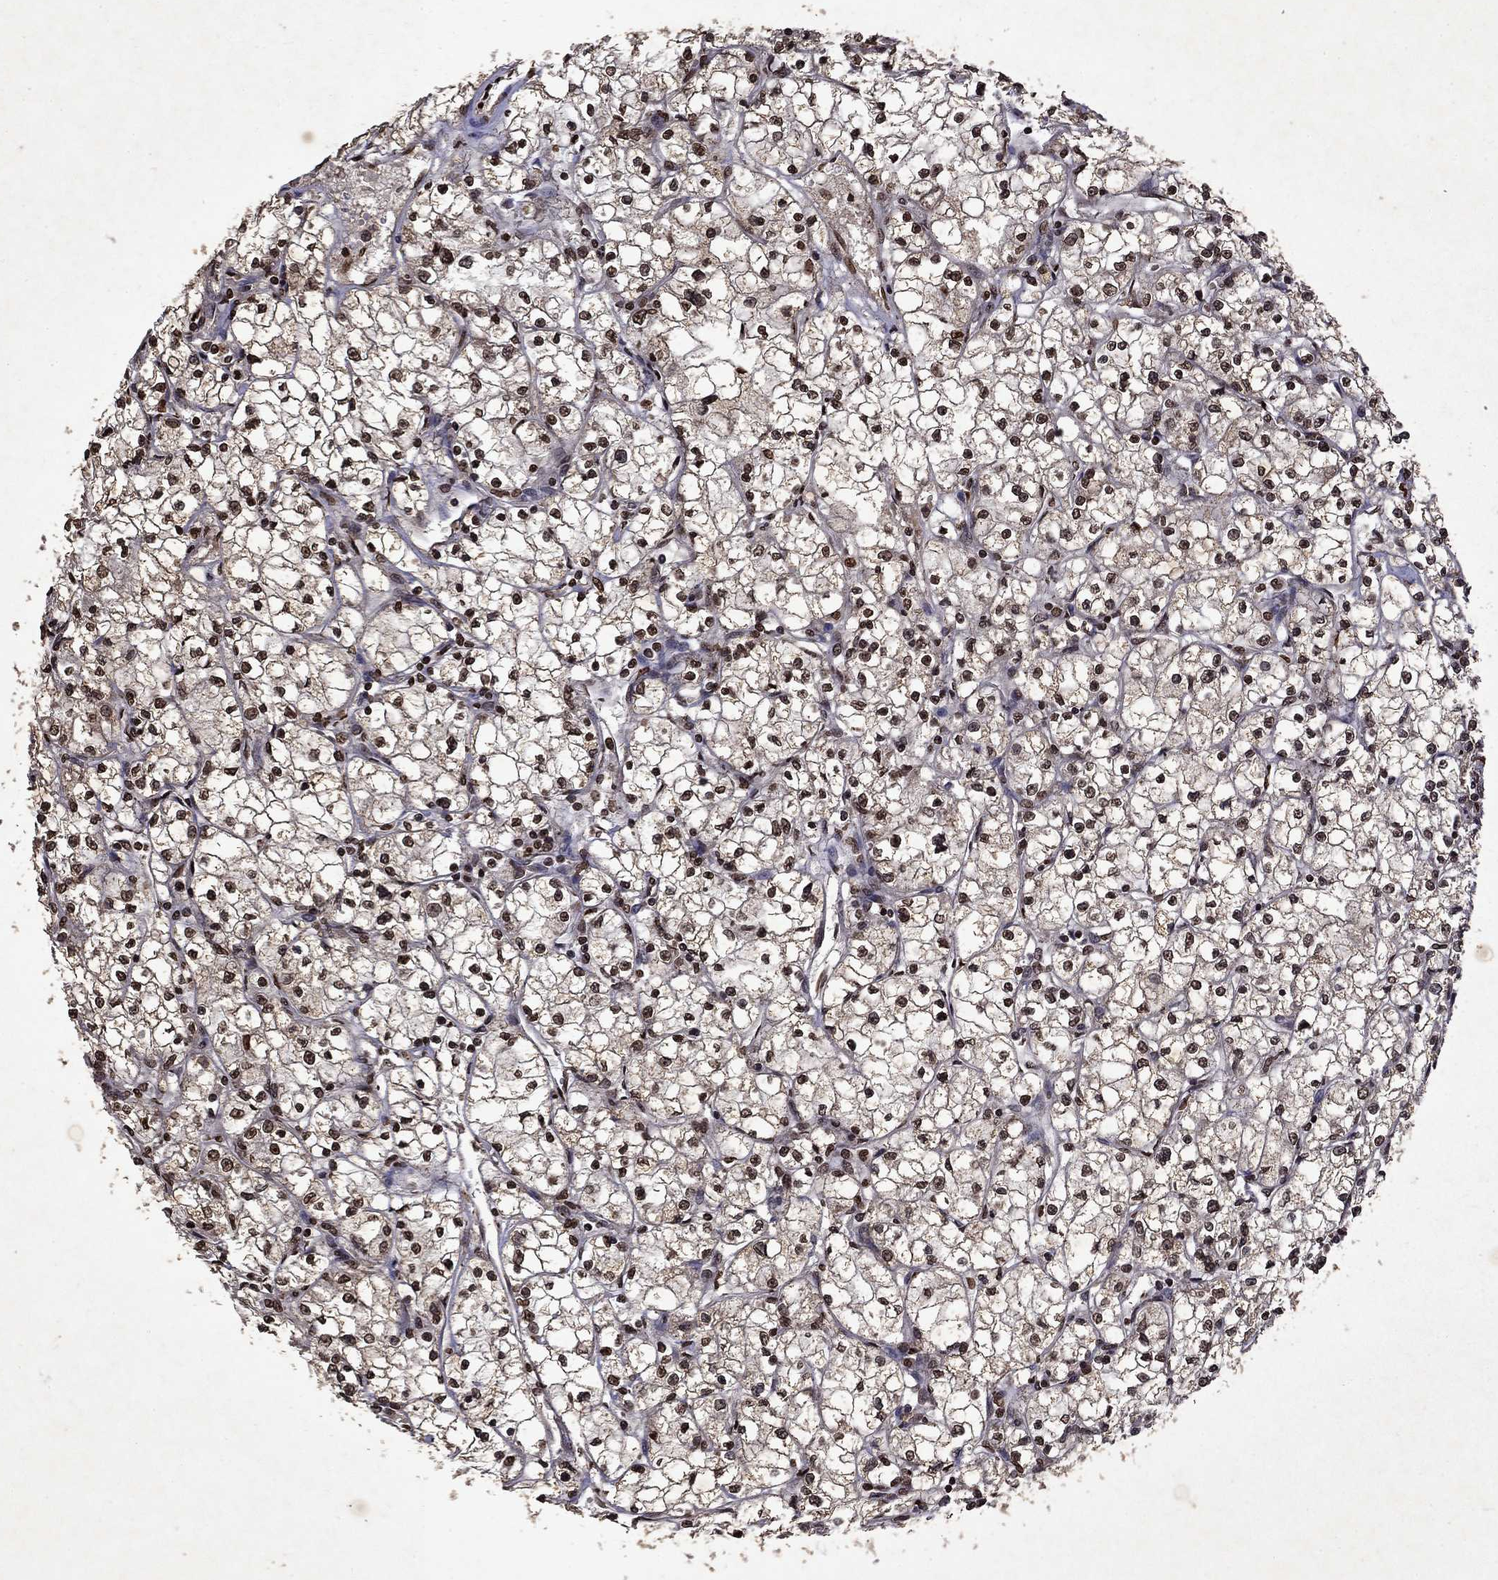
{"staining": {"intensity": "moderate", "quantity": ">75%", "location": "nuclear"}, "tissue": "renal cancer", "cell_type": "Tumor cells", "image_type": "cancer", "snomed": [{"axis": "morphology", "description": "Adenocarcinoma, NOS"}, {"axis": "topography", "description": "Kidney"}], "caption": "Tumor cells display medium levels of moderate nuclear staining in approximately >75% of cells in human renal cancer.", "gene": "PIN4", "patient": {"sex": "male", "age": 67}}